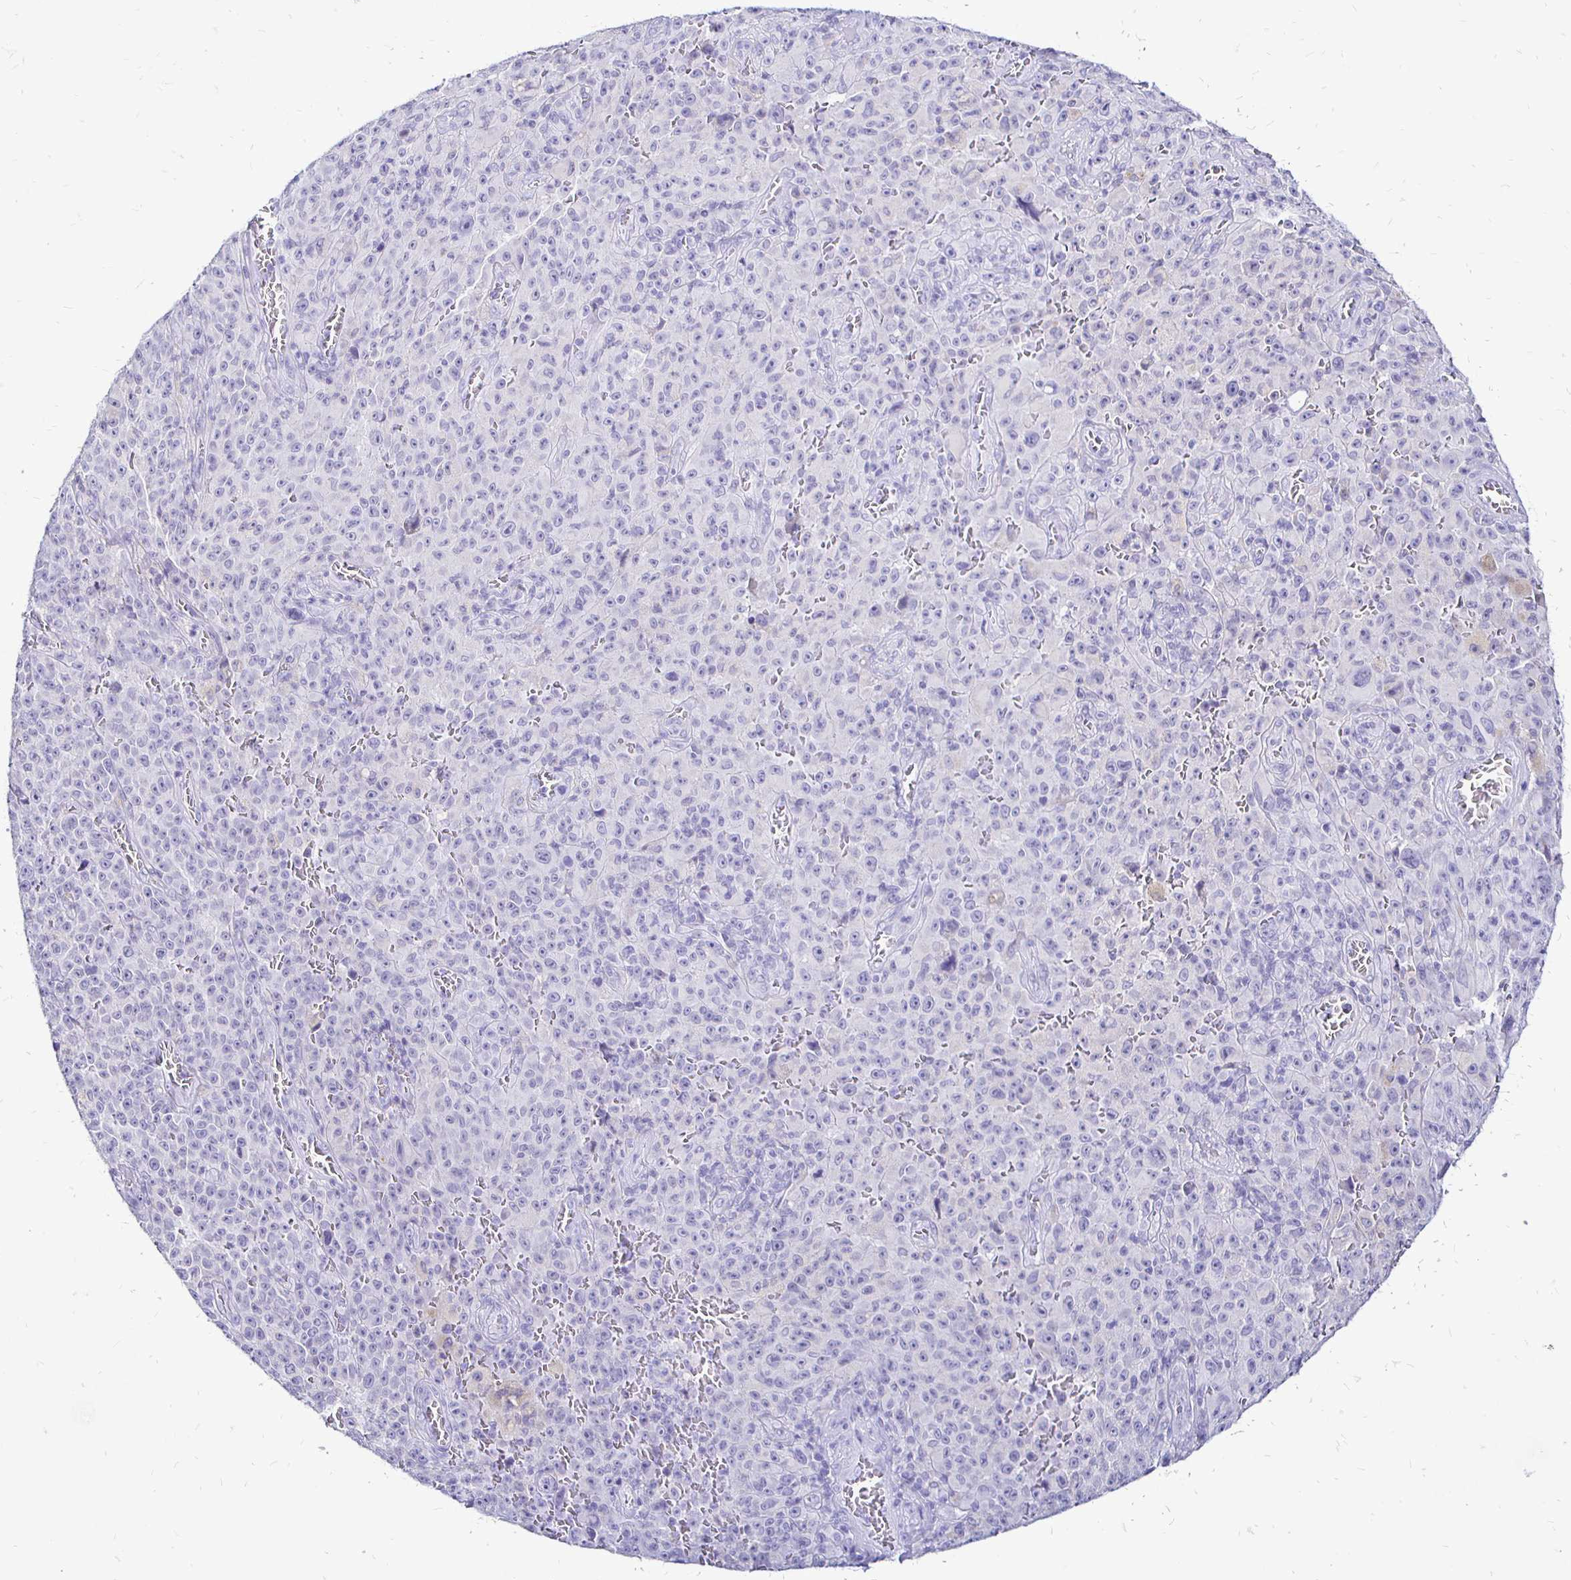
{"staining": {"intensity": "negative", "quantity": "none", "location": "none"}, "tissue": "melanoma", "cell_type": "Tumor cells", "image_type": "cancer", "snomed": [{"axis": "morphology", "description": "Malignant melanoma, NOS"}, {"axis": "topography", "description": "Skin"}], "caption": "DAB immunohistochemical staining of human malignant melanoma demonstrates no significant staining in tumor cells.", "gene": "IRGC", "patient": {"sex": "female", "age": 82}}